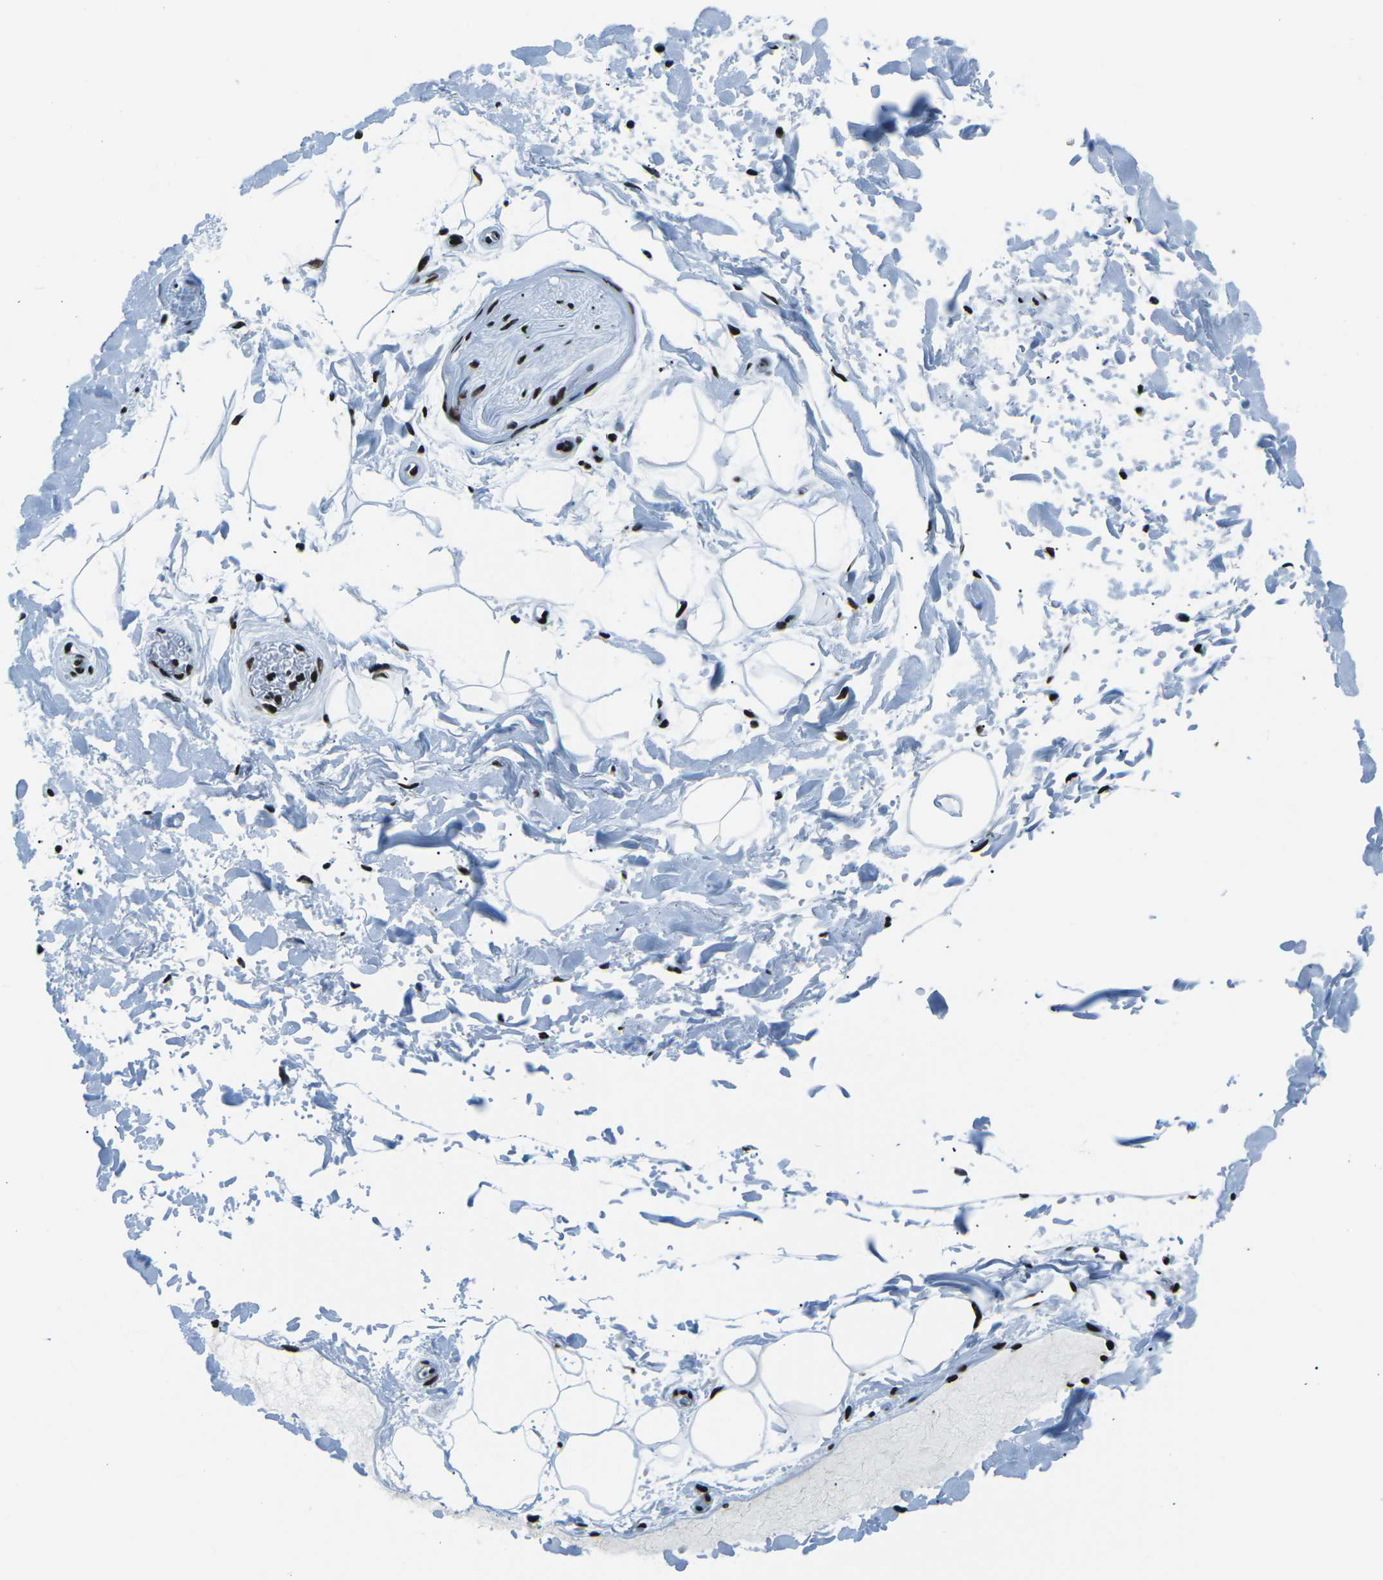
{"staining": {"intensity": "moderate", "quantity": ">75%", "location": "nuclear"}, "tissue": "adipose tissue", "cell_type": "Adipocytes", "image_type": "normal", "snomed": [{"axis": "morphology", "description": "Normal tissue, NOS"}, {"axis": "topography", "description": "Soft tissue"}], "caption": "Protein staining of benign adipose tissue reveals moderate nuclear expression in approximately >75% of adipocytes.", "gene": "HNRNPL", "patient": {"sex": "male", "age": 72}}